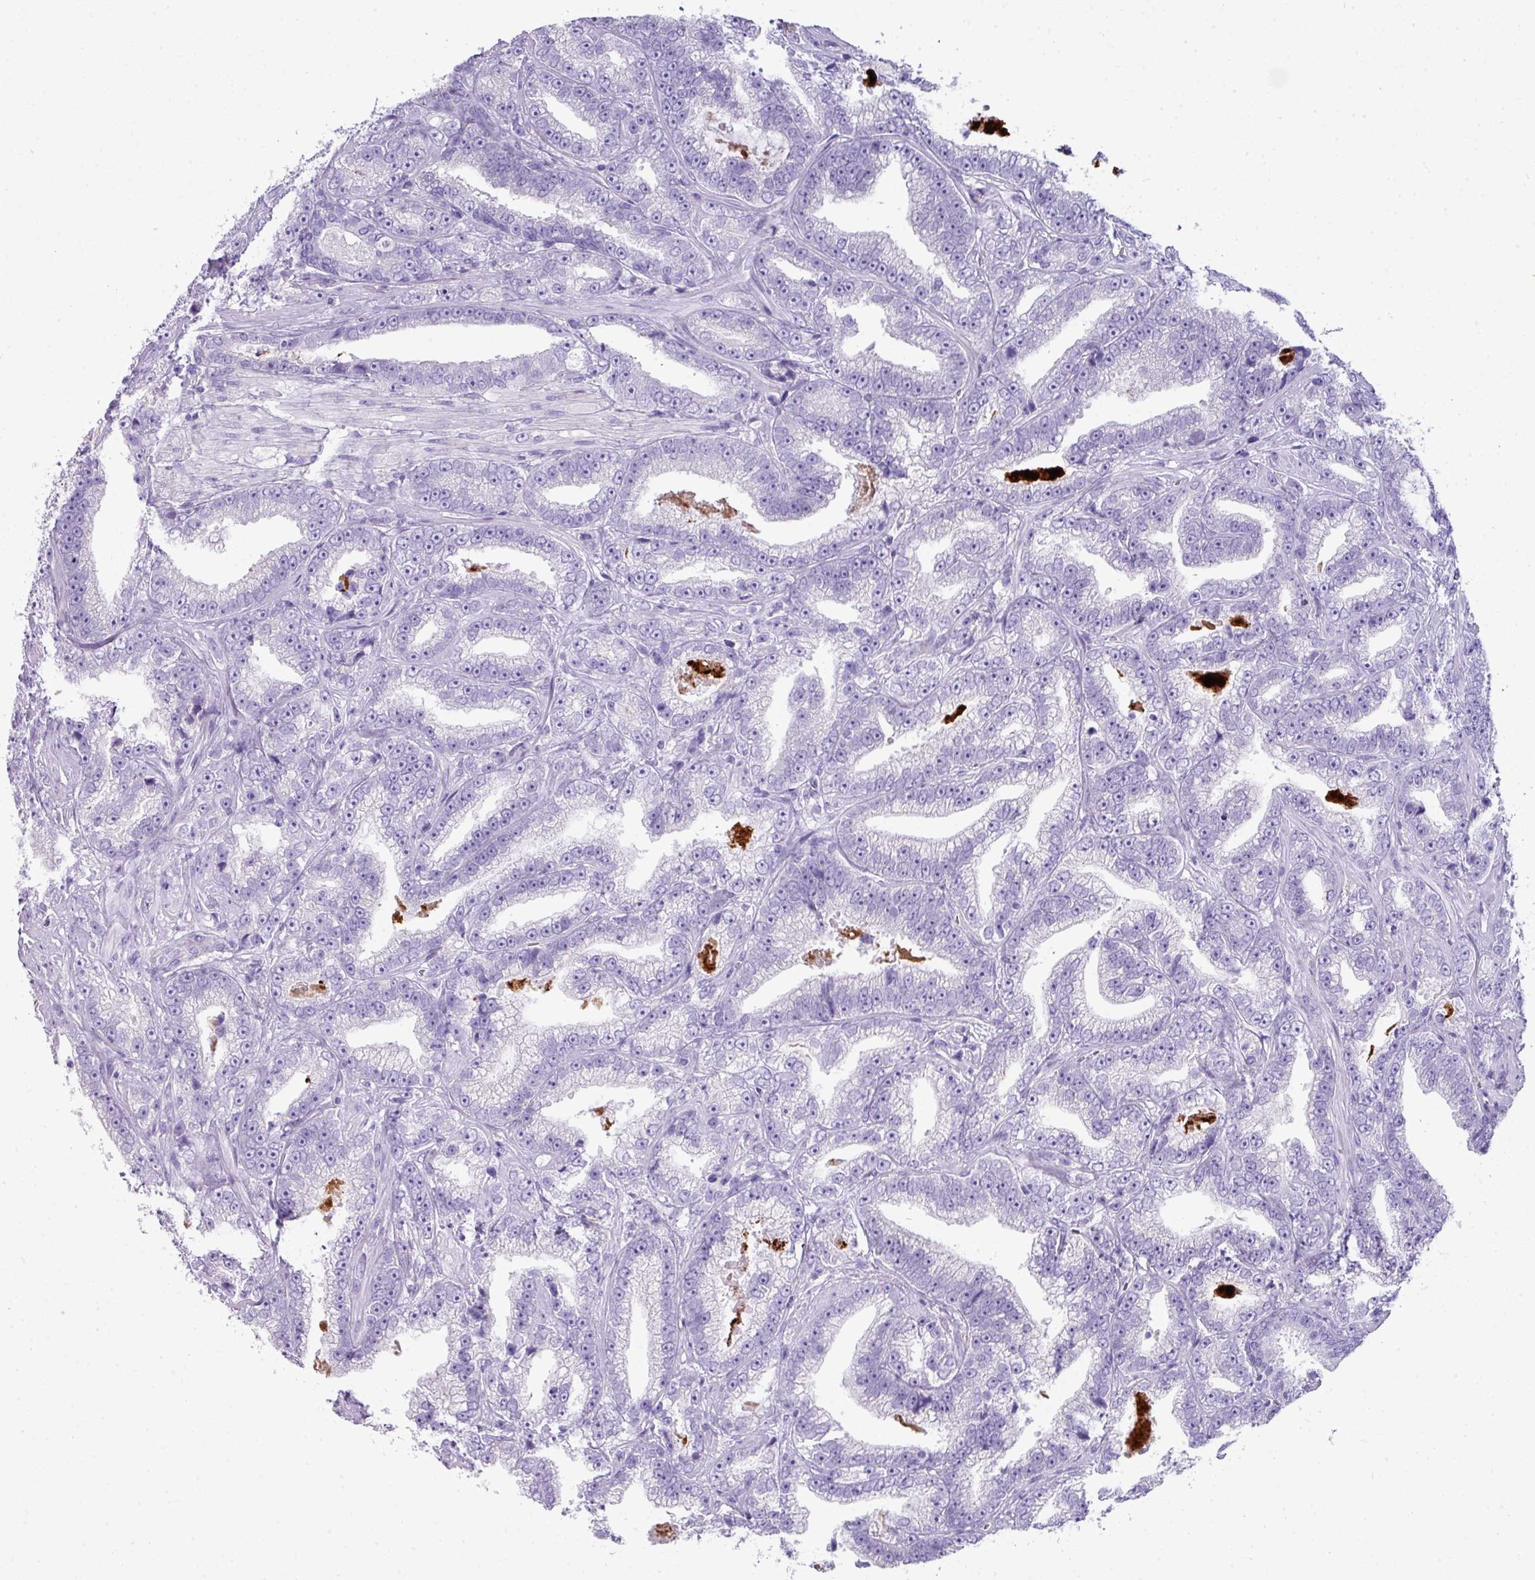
{"staining": {"intensity": "negative", "quantity": "none", "location": "none"}, "tissue": "prostate cancer", "cell_type": "Tumor cells", "image_type": "cancer", "snomed": [{"axis": "morphology", "description": "Adenocarcinoma, High grade"}, {"axis": "topography", "description": "Prostate and seminal vesicle, NOS"}], "caption": "An image of prostate cancer (high-grade adenocarcinoma) stained for a protein exhibits no brown staining in tumor cells. (DAB (3,3'-diaminobenzidine) immunohistochemistry (IHC) with hematoxylin counter stain).", "gene": "ZNF568", "patient": {"sex": "male", "age": 67}}